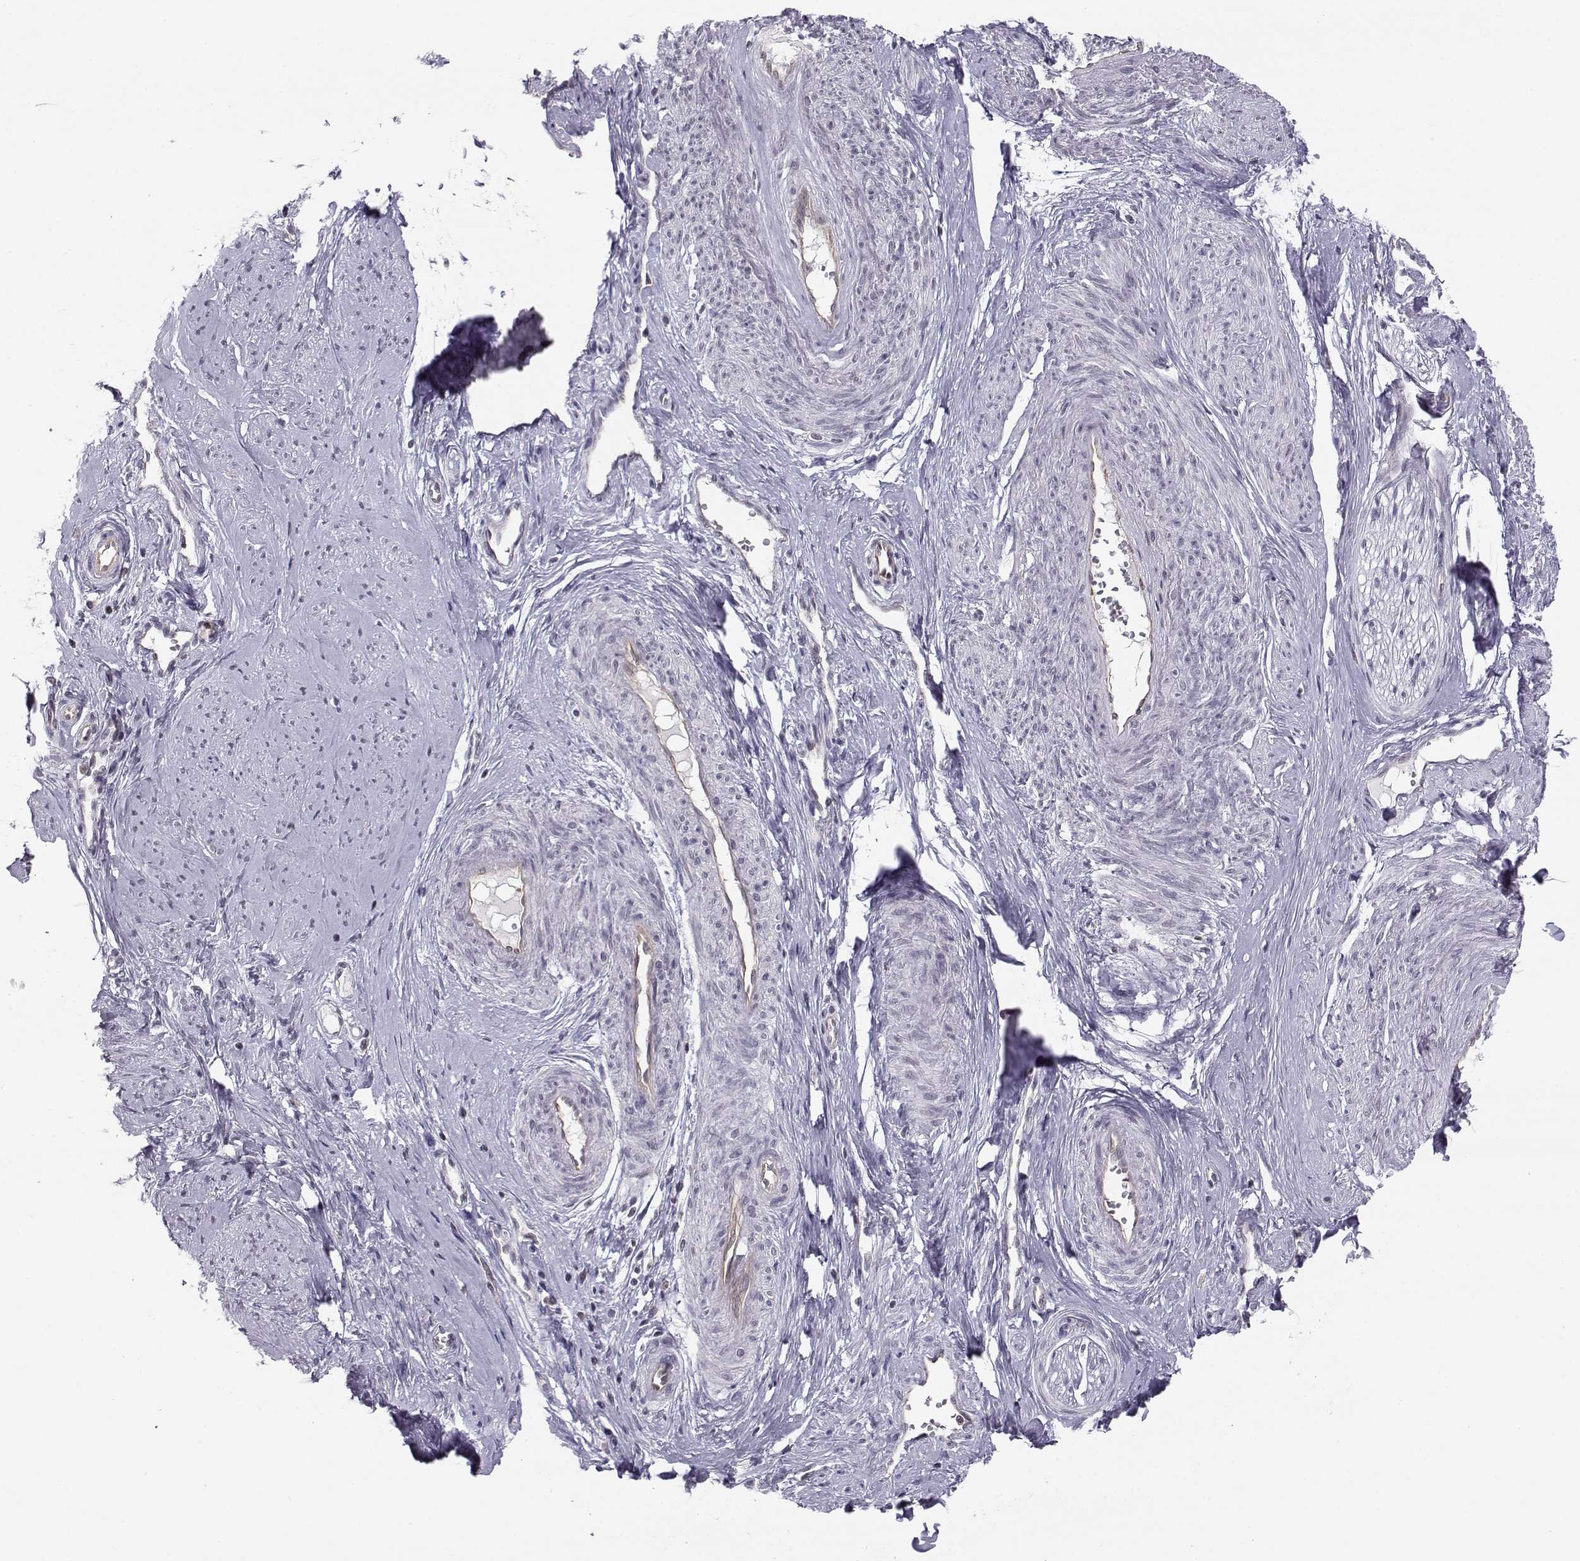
{"staining": {"intensity": "negative", "quantity": "none", "location": "none"}, "tissue": "smooth muscle", "cell_type": "Smooth muscle cells", "image_type": "normal", "snomed": [{"axis": "morphology", "description": "Normal tissue, NOS"}, {"axis": "topography", "description": "Smooth muscle"}], "caption": "IHC image of unremarkable smooth muscle: smooth muscle stained with DAB demonstrates no significant protein positivity in smooth muscle cells. The staining was performed using DAB to visualize the protein expression in brown, while the nuclei were stained in blue with hematoxylin (Magnification: 20x).", "gene": "KIF13B", "patient": {"sex": "female", "age": 48}}